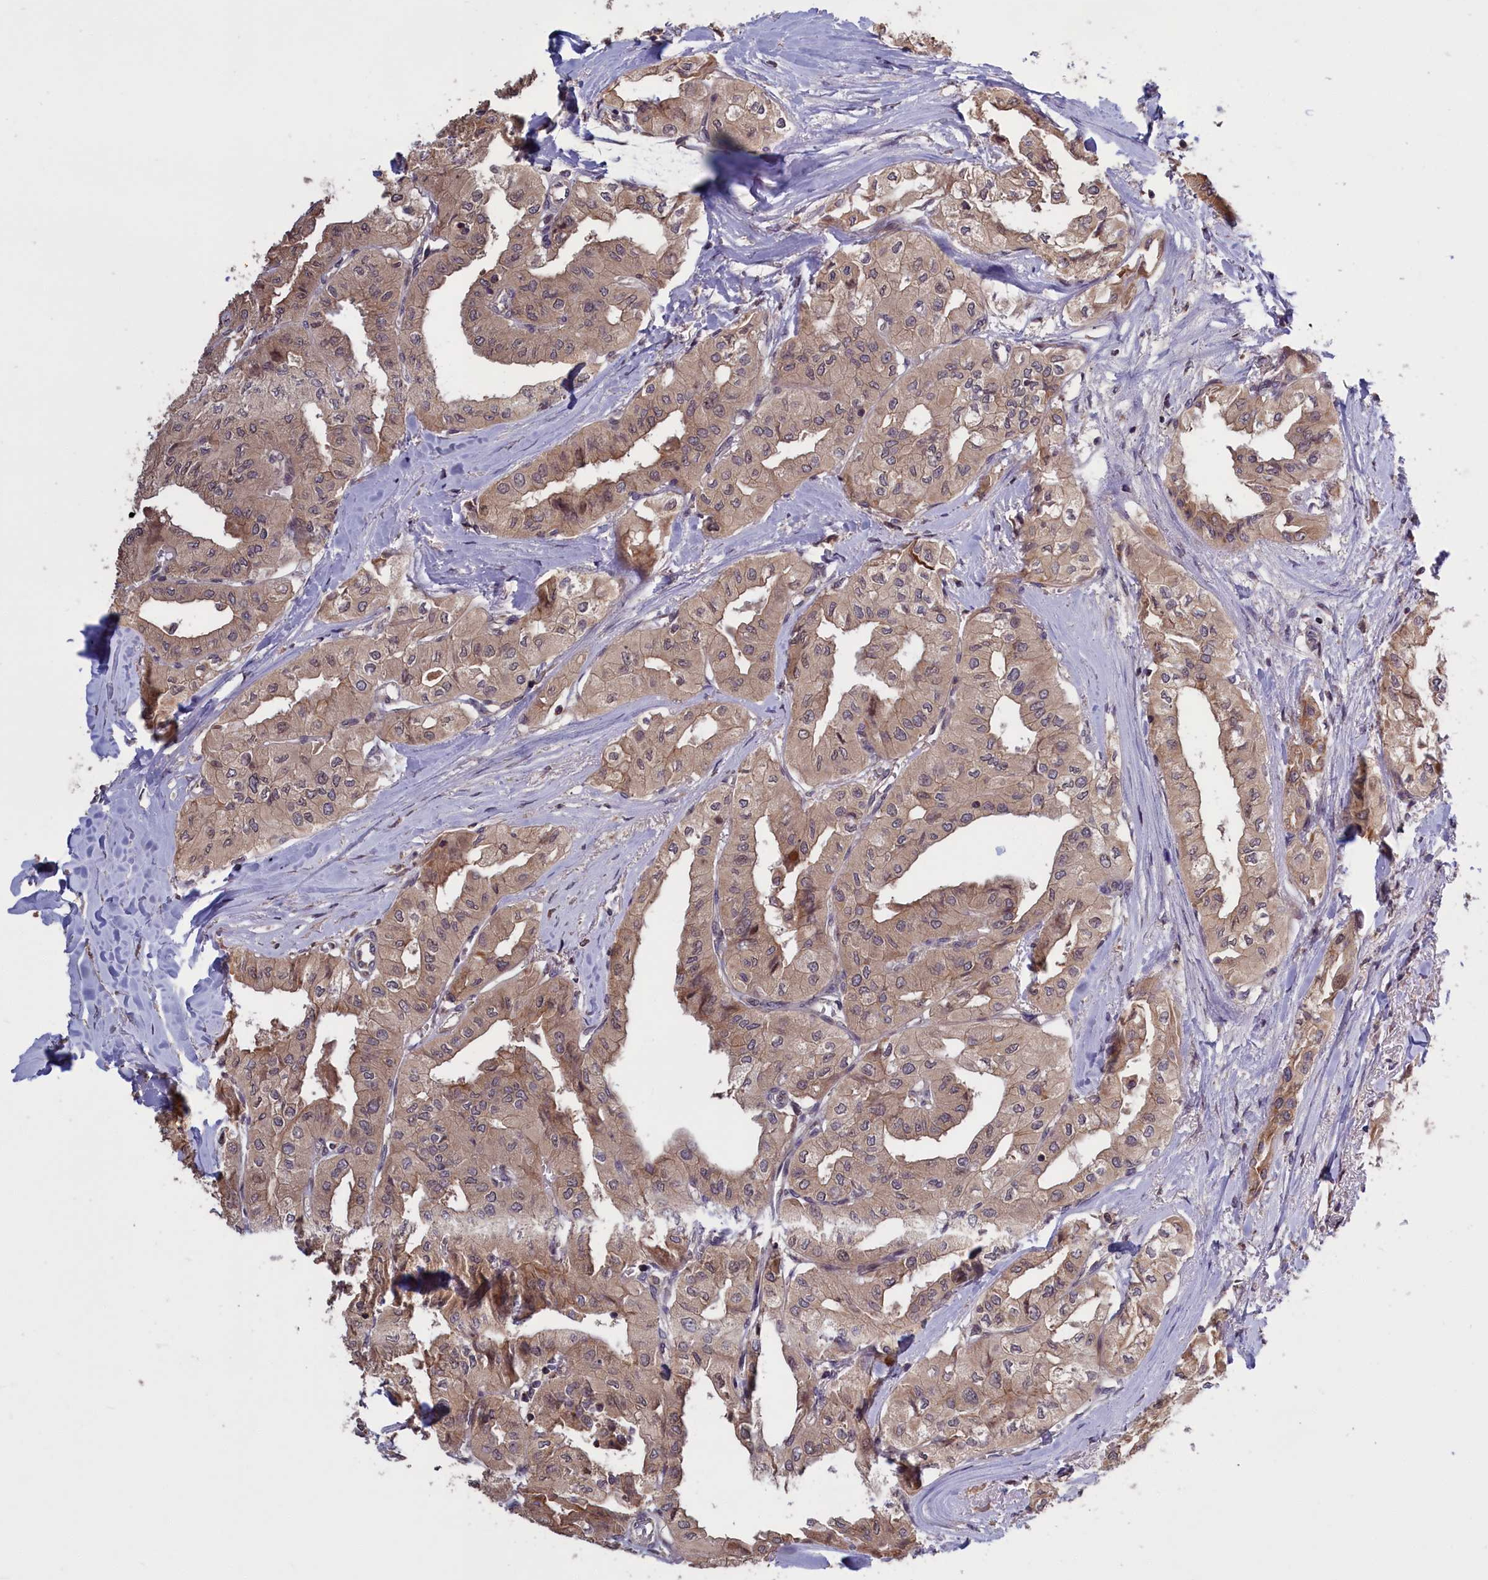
{"staining": {"intensity": "moderate", "quantity": ">75%", "location": "cytoplasmic/membranous"}, "tissue": "thyroid cancer", "cell_type": "Tumor cells", "image_type": "cancer", "snomed": [{"axis": "morphology", "description": "Papillary adenocarcinoma, NOS"}, {"axis": "topography", "description": "Thyroid gland"}], "caption": "Thyroid cancer stained with a brown dye reveals moderate cytoplasmic/membranous positive staining in about >75% of tumor cells.", "gene": "DENND1B", "patient": {"sex": "female", "age": 59}}